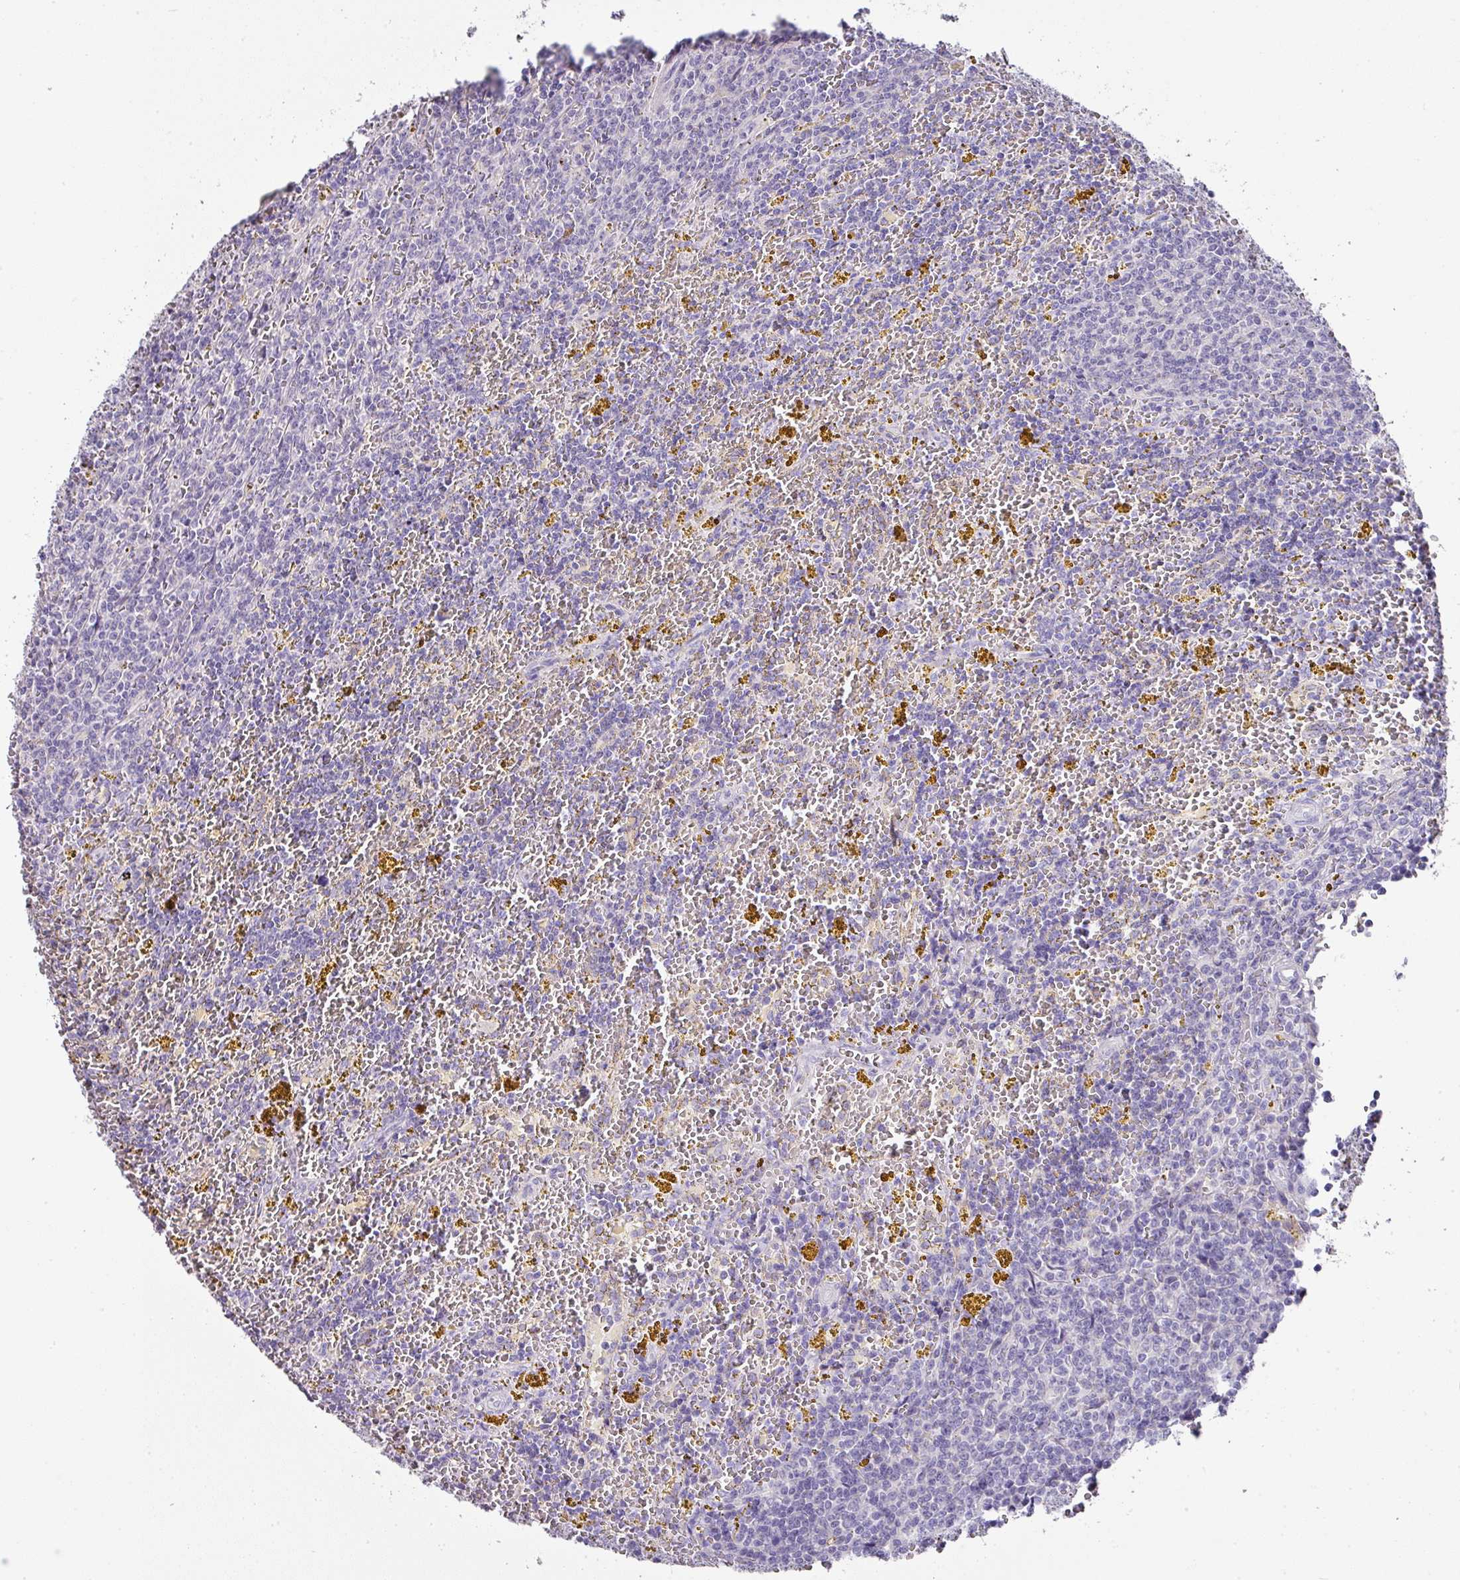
{"staining": {"intensity": "negative", "quantity": "none", "location": "none"}, "tissue": "lymphoma", "cell_type": "Tumor cells", "image_type": "cancer", "snomed": [{"axis": "morphology", "description": "Malignant lymphoma, non-Hodgkin's type, Low grade"}, {"axis": "topography", "description": "Spleen"}, {"axis": "topography", "description": "Lymph node"}], "caption": "Immunohistochemistry (IHC) of human lymphoma demonstrates no expression in tumor cells.", "gene": "CCZ1", "patient": {"sex": "female", "age": 66}}